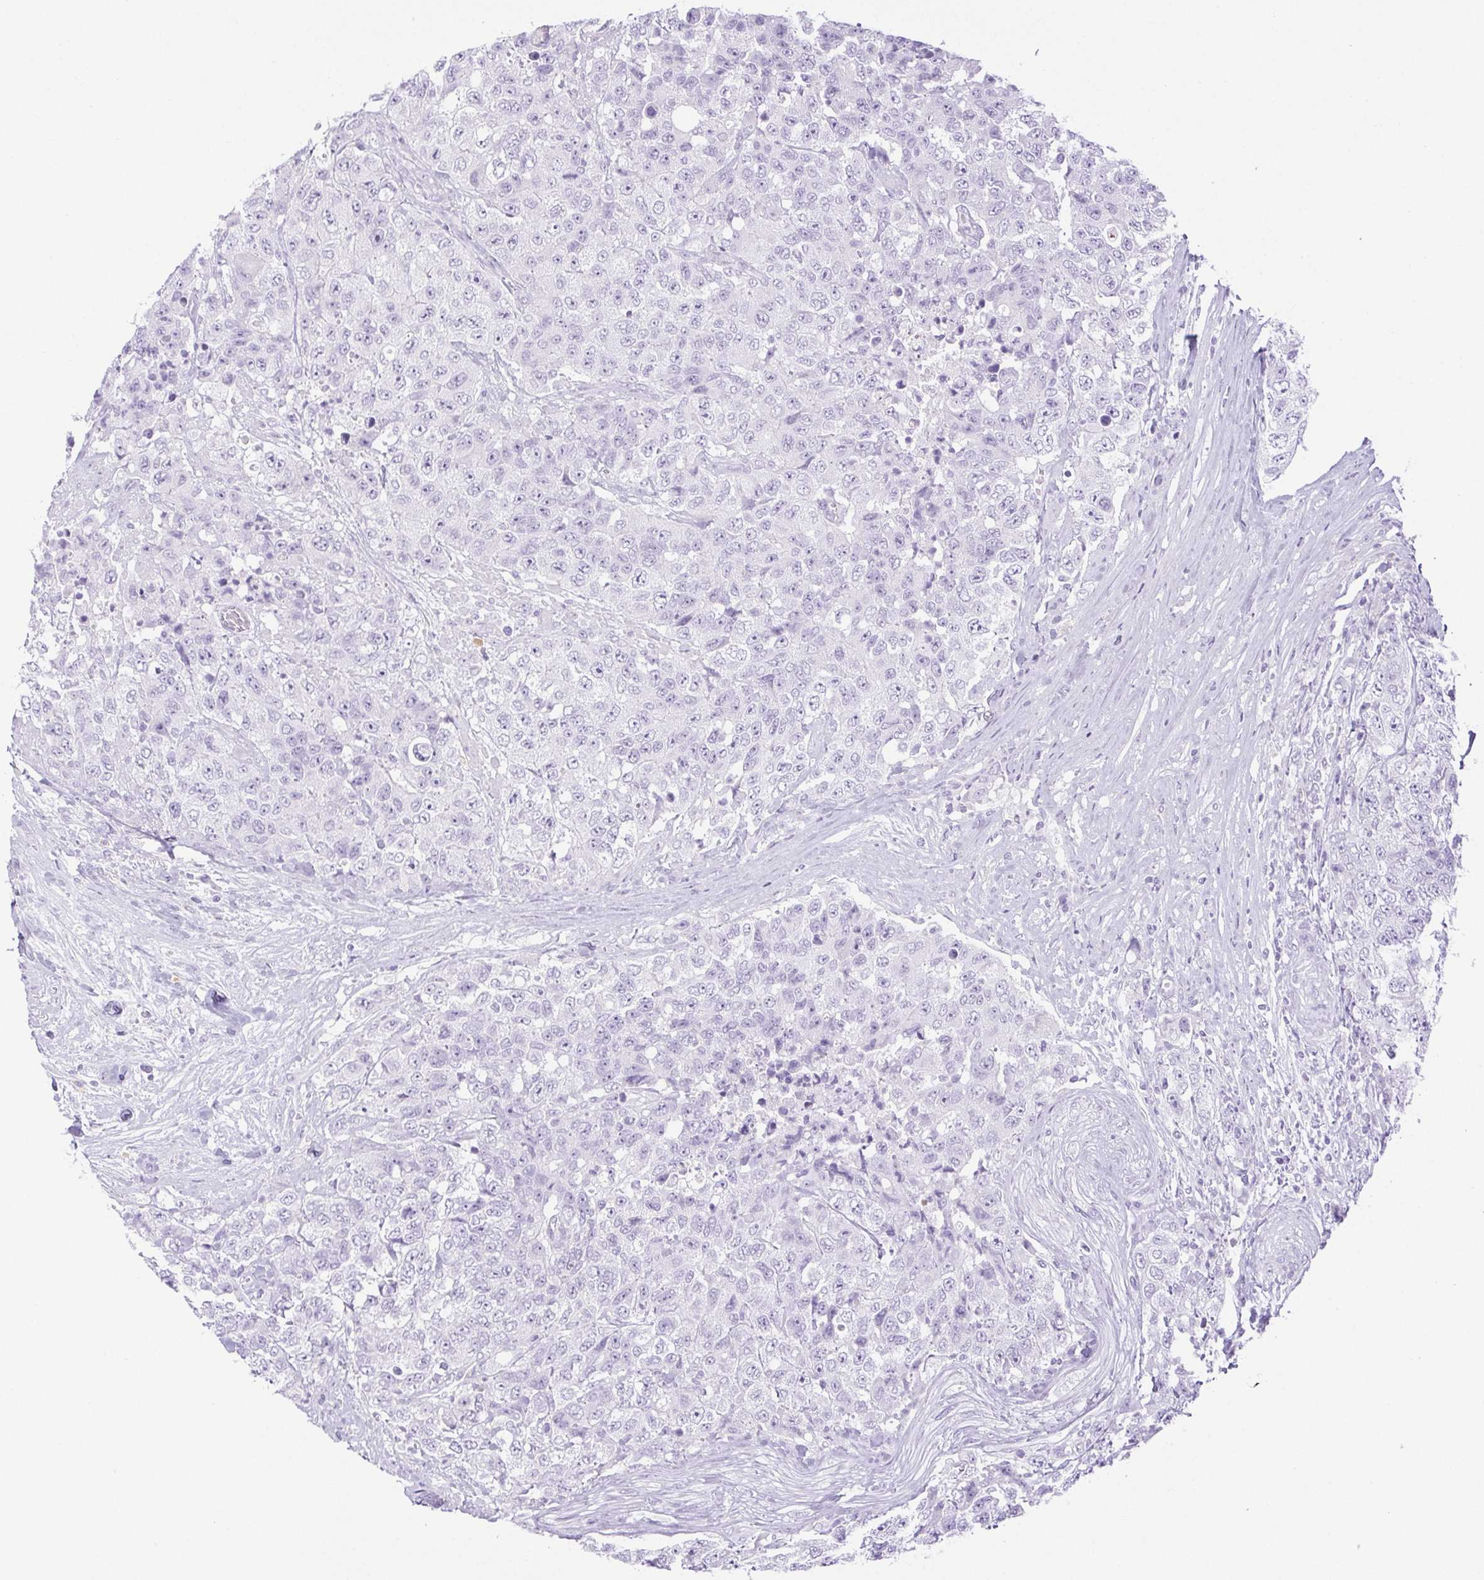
{"staining": {"intensity": "negative", "quantity": "none", "location": "none"}, "tissue": "urothelial cancer", "cell_type": "Tumor cells", "image_type": "cancer", "snomed": [{"axis": "morphology", "description": "Urothelial carcinoma, High grade"}, {"axis": "topography", "description": "Urinary bladder"}], "caption": "Tumor cells are negative for brown protein staining in urothelial carcinoma (high-grade).", "gene": "PAPPA2", "patient": {"sex": "female", "age": 78}}